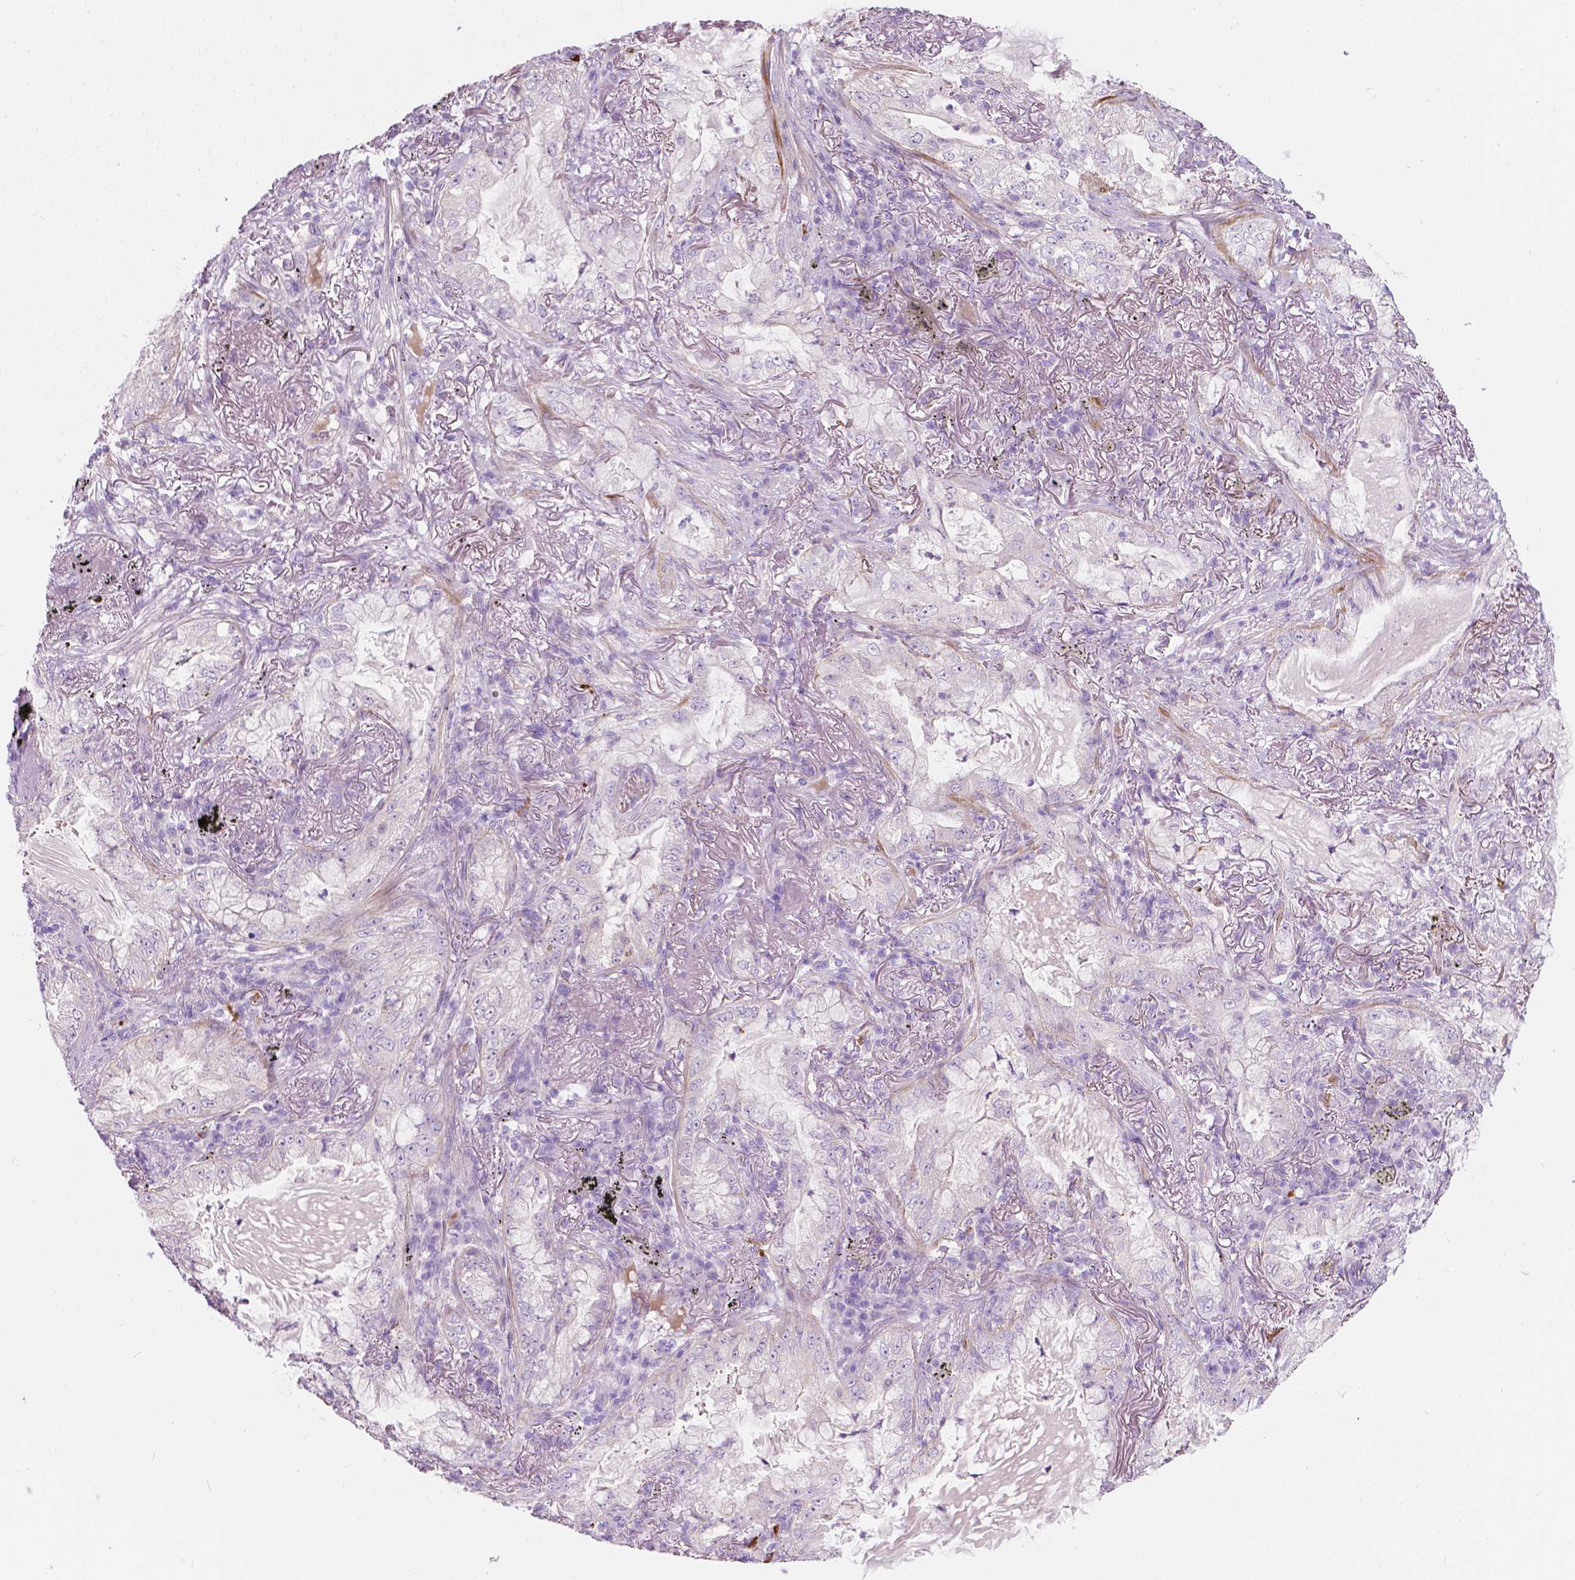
{"staining": {"intensity": "negative", "quantity": "none", "location": "none"}, "tissue": "lung cancer", "cell_type": "Tumor cells", "image_type": "cancer", "snomed": [{"axis": "morphology", "description": "Adenocarcinoma, NOS"}, {"axis": "topography", "description": "Lung"}], "caption": "Immunohistochemistry of adenocarcinoma (lung) shows no expression in tumor cells.", "gene": "NOS1AP", "patient": {"sex": "female", "age": 73}}